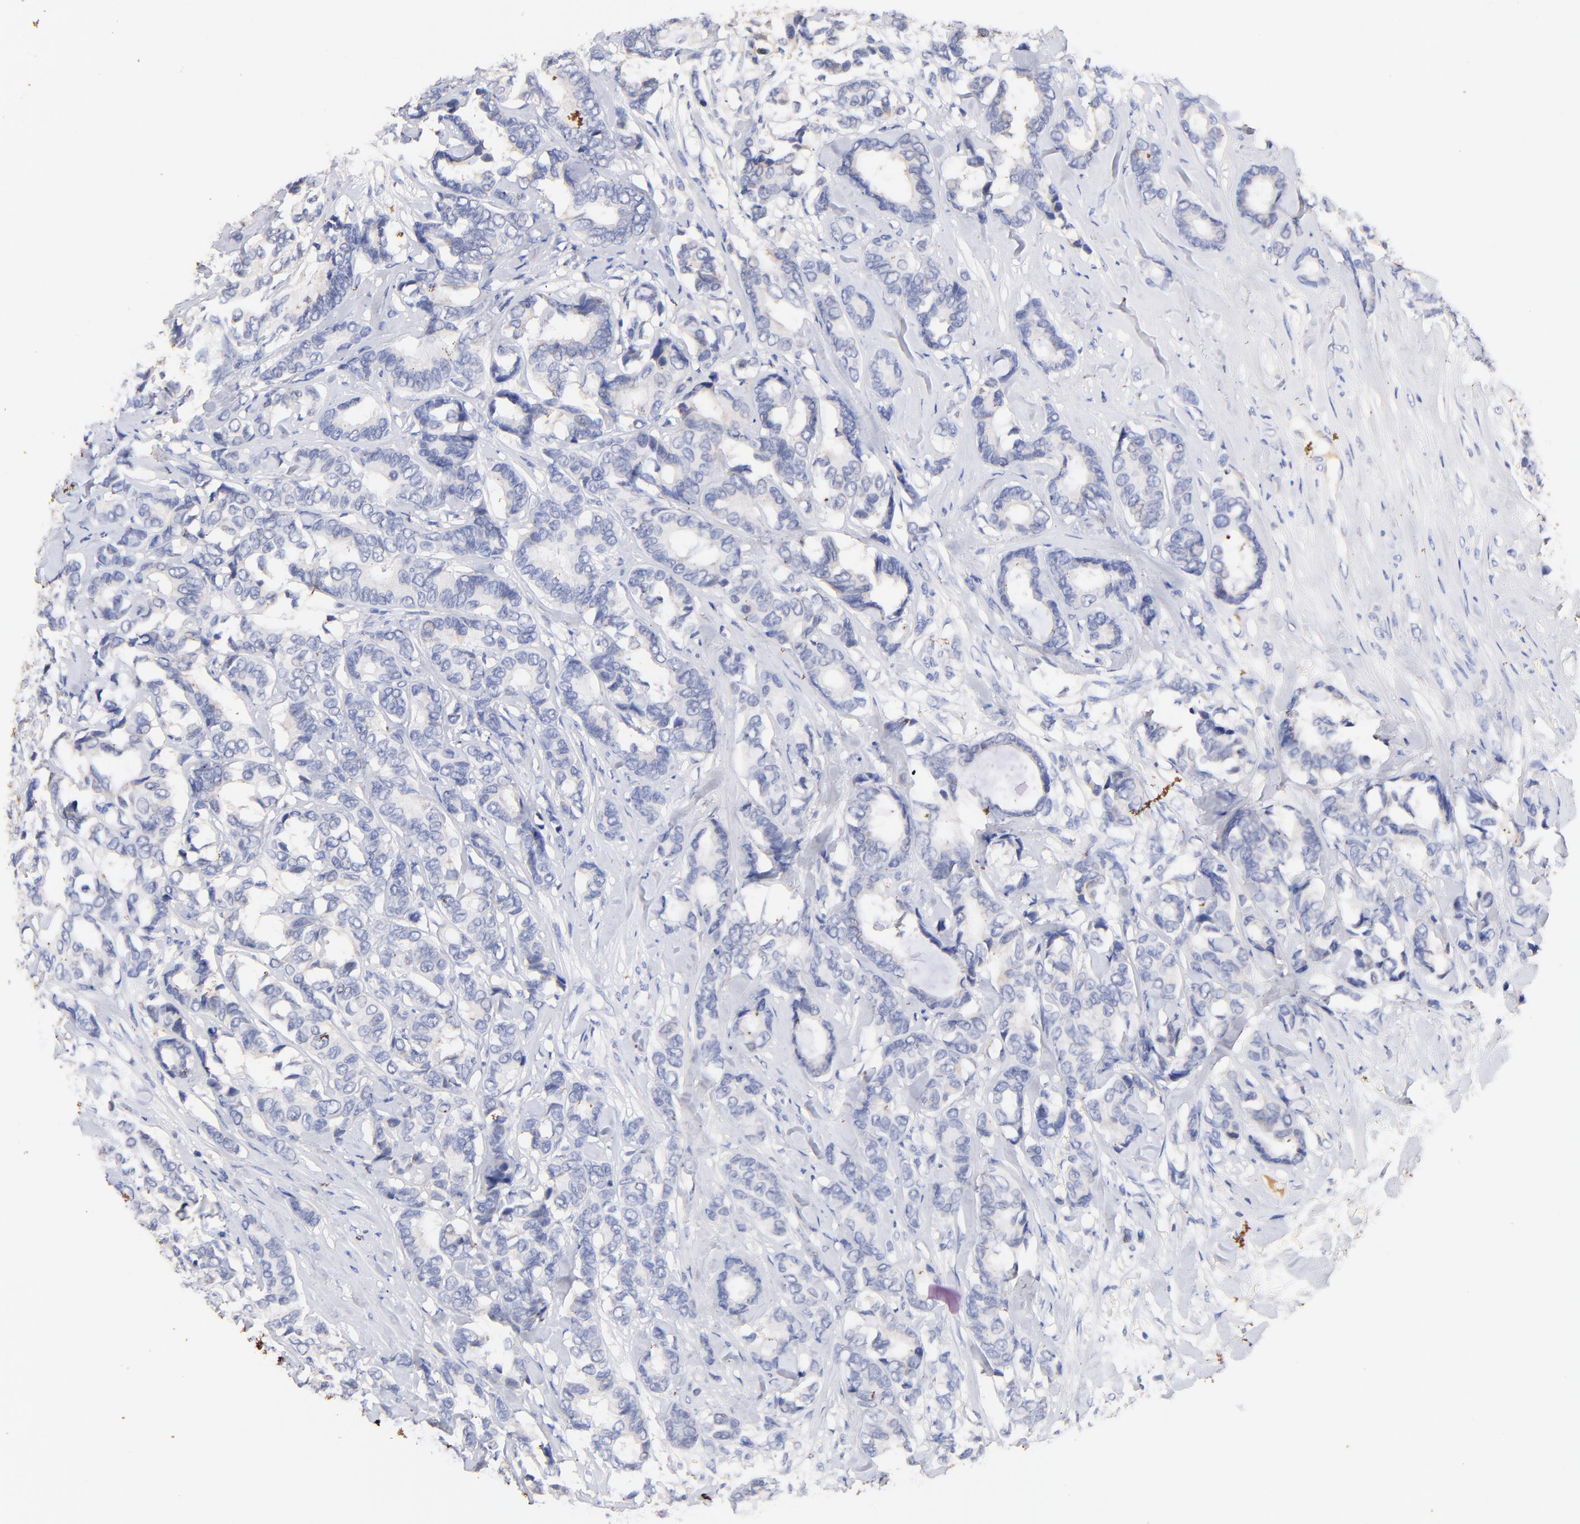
{"staining": {"intensity": "negative", "quantity": "none", "location": "none"}, "tissue": "breast cancer", "cell_type": "Tumor cells", "image_type": "cancer", "snomed": [{"axis": "morphology", "description": "Duct carcinoma"}, {"axis": "topography", "description": "Breast"}], "caption": "IHC of human intraductal carcinoma (breast) exhibits no positivity in tumor cells.", "gene": "IGLV7-43", "patient": {"sex": "female", "age": 87}}